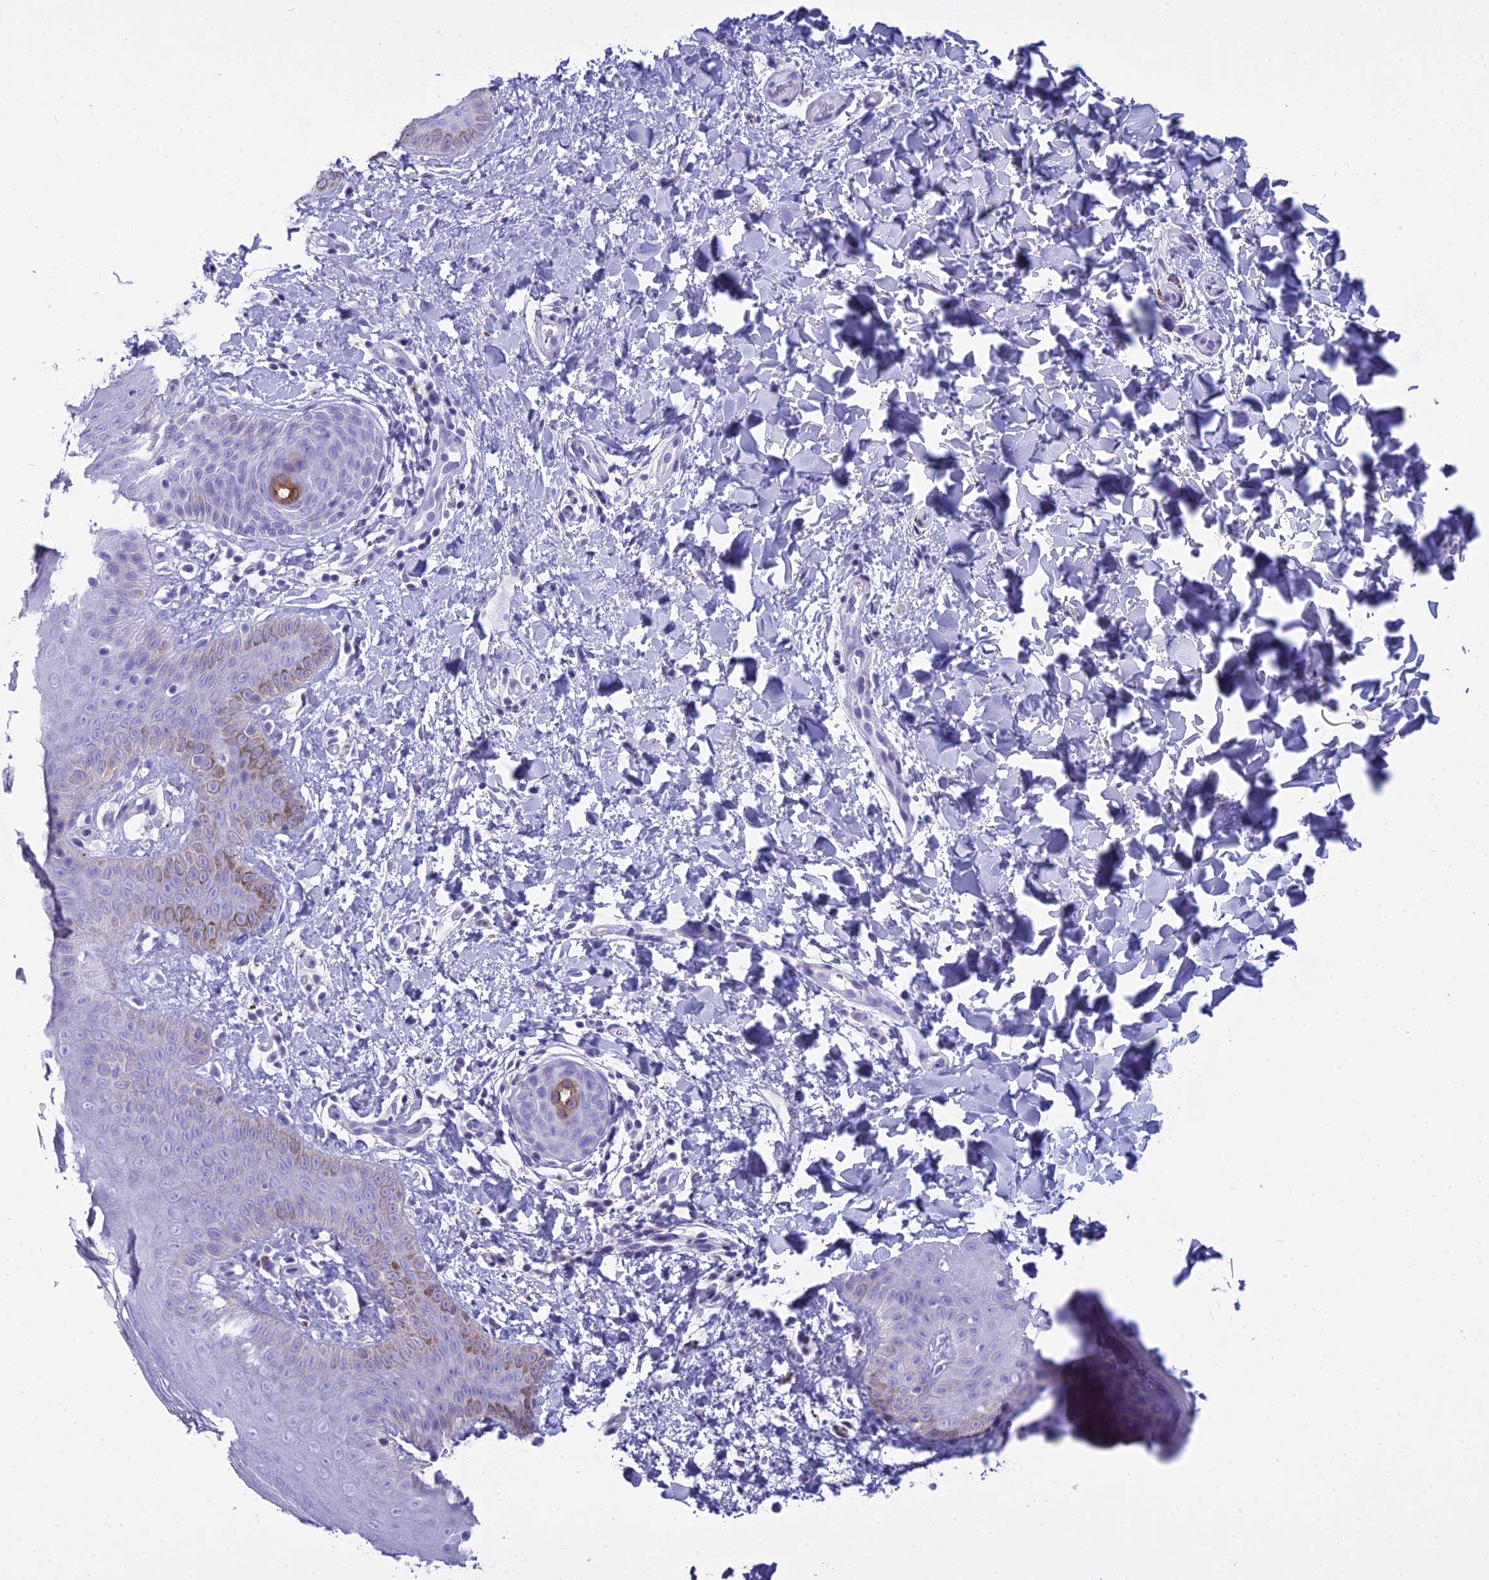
{"staining": {"intensity": "moderate", "quantity": "<25%", "location": "cytoplasmic/membranous"}, "tissue": "skin", "cell_type": "Epidermal cells", "image_type": "normal", "snomed": [{"axis": "morphology", "description": "Normal tissue, NOS"}, {"axis": "morphology", "description": "Neoplasm, malignant, NOS"}, {"axis": "topography", "description": "Anal"}], "caption": "This photomicrograph displays immunohistochemistry (IHC) staining of unremarkable skin, with low moderate cytoplasmic/membranous staining in about <25% of epidermal cells.", "gene": "MAP6", "patient": {"sex": "male", "age": 47}}